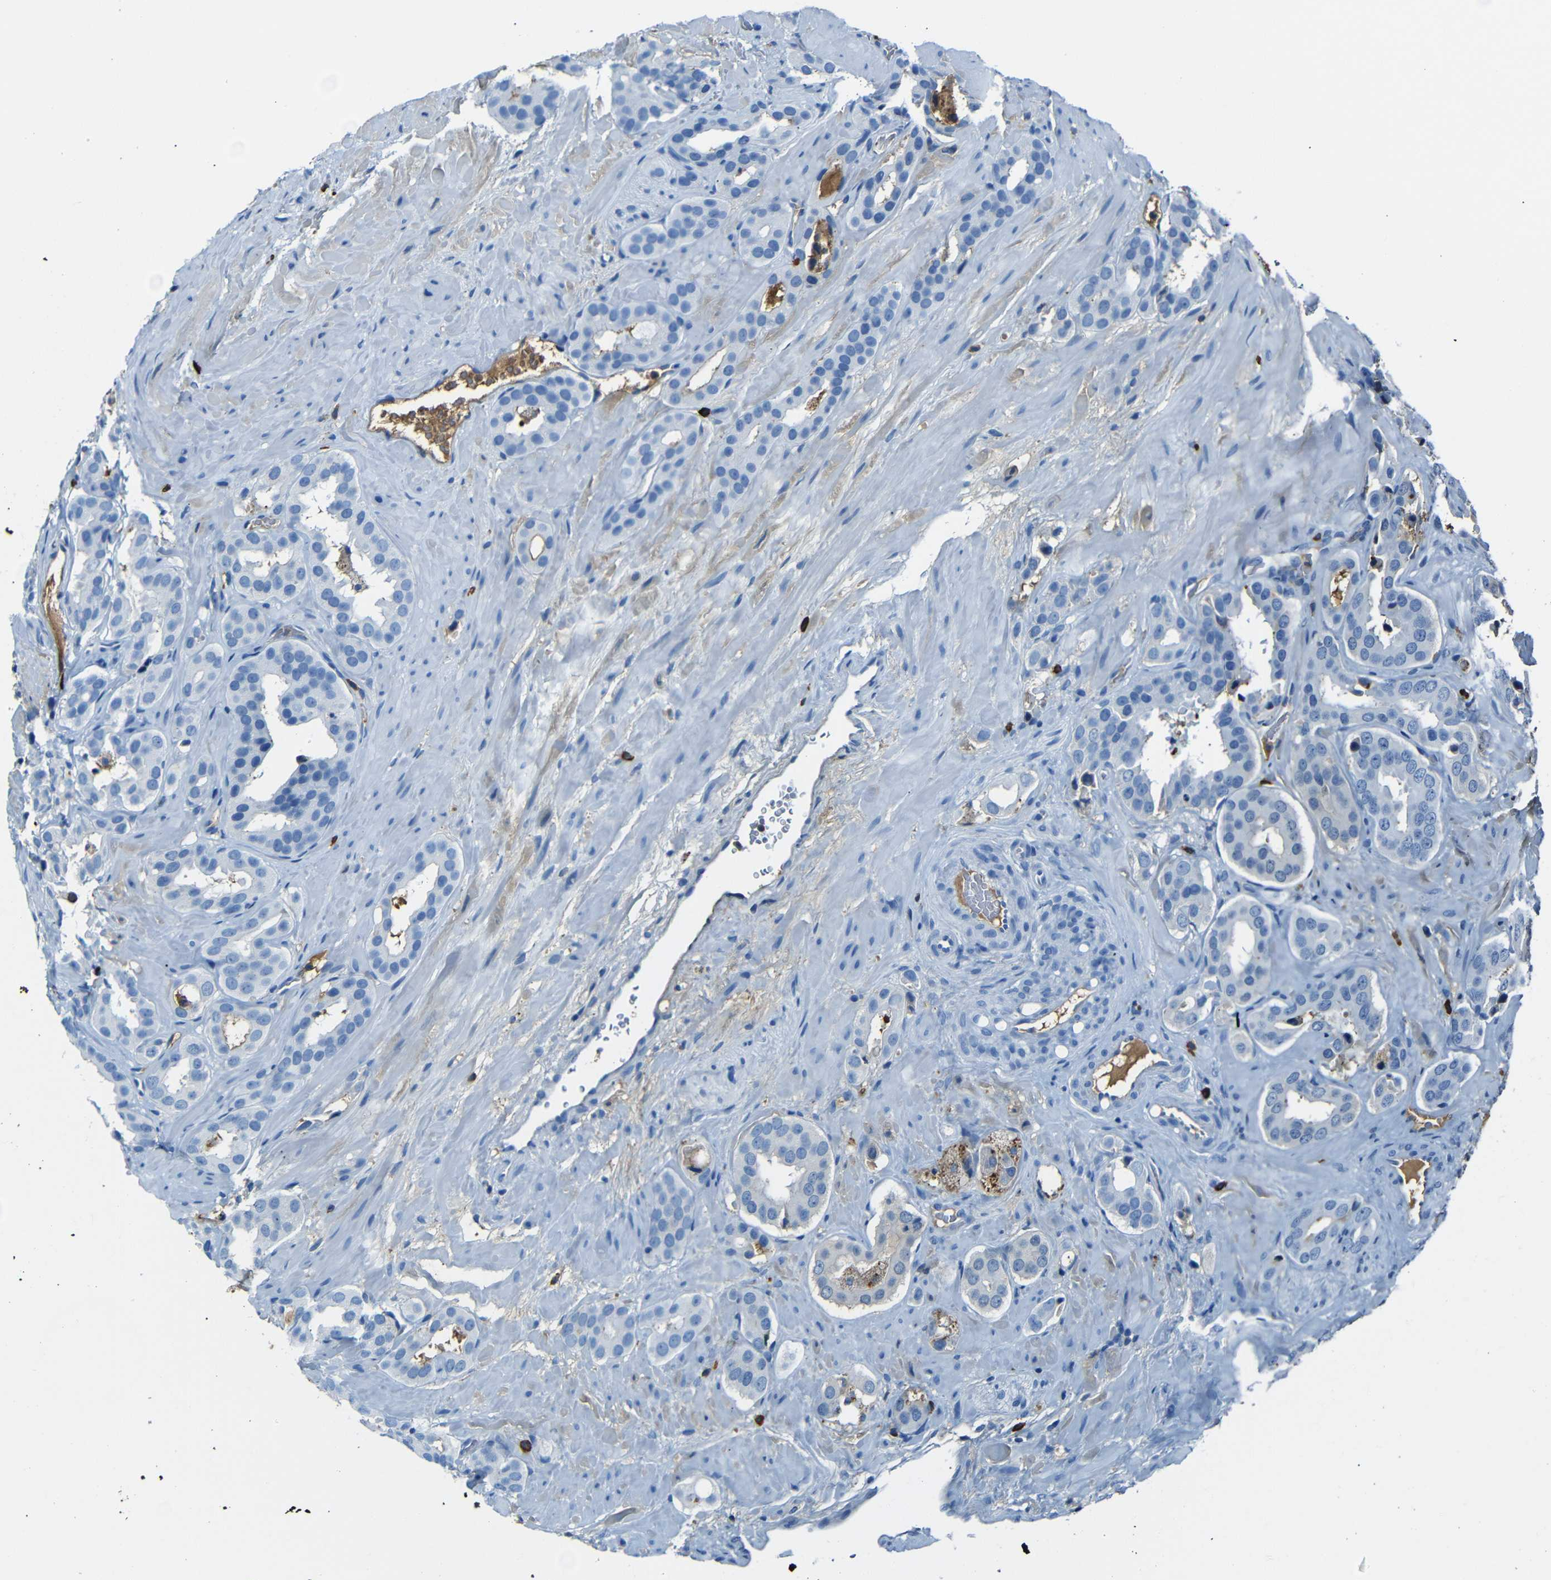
{"staining": {"intensity": "negative", "quantity": "none", "location": "none"}, "tissue": "prostate cancer", "cell_type": "Tumor cells", "image_type": "cancer", "snomed": [{"axis": "morphology", "description": "Adenocarcinoma, High grade"}, {"axis": "topography", "description": "Prostate"}], "caption": "Tumor cells show no significant protein expression in prostate adenocarcinoma (high-grade).", "gene": "SERPINA1", "patient": {"sex": "male", "age": 64}}